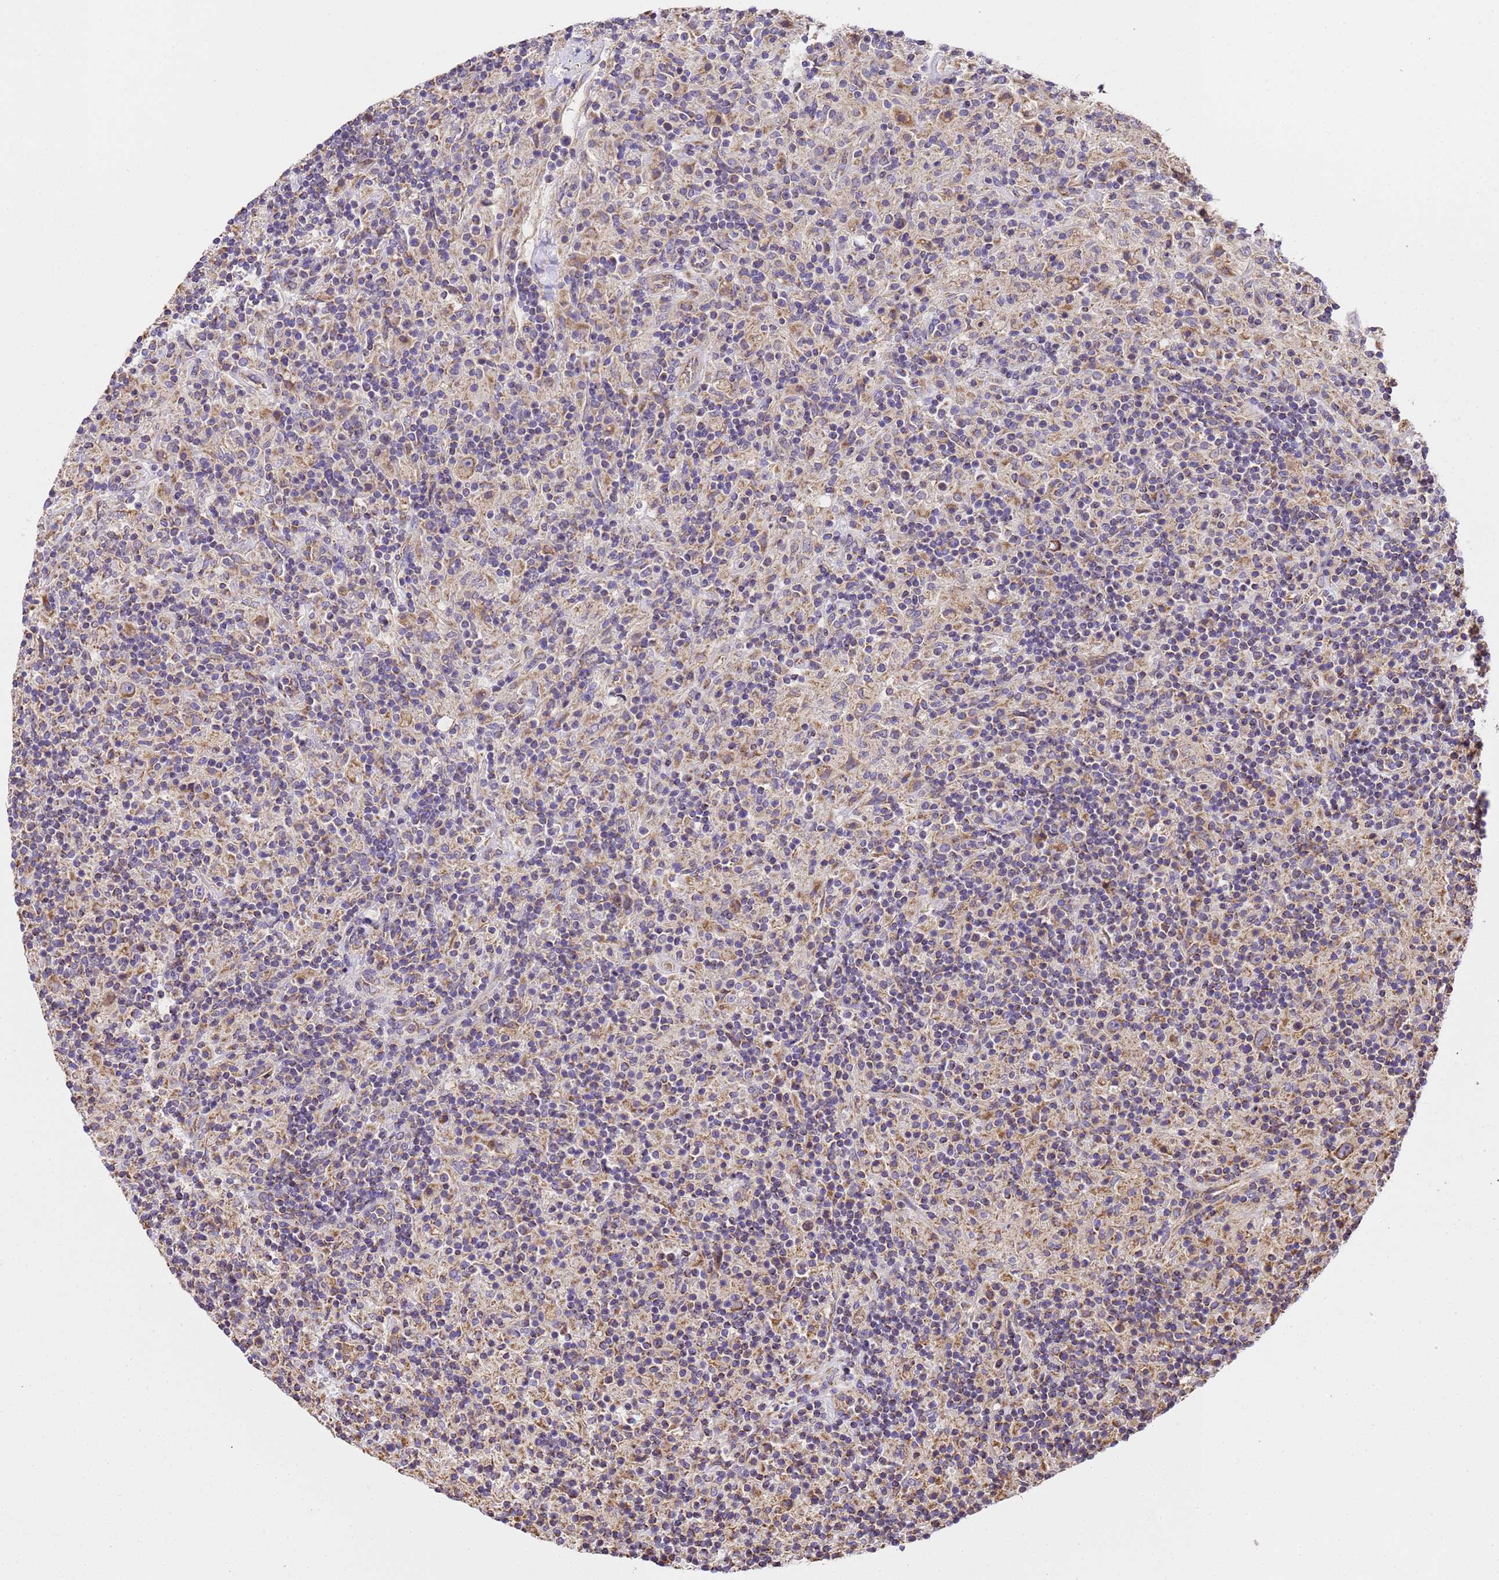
{"staining": {"intensity": "moderate", "quantity": ">75%", "location": "cytoplasmic/membranous"}, "tissue": "lymphoma", "cell_type": "Tumor cells", "image_type": "cancer", "snomed": [{"axis": "morphology", "description": "Hodgkin's disease, NOS"}, {"axis": "topography", "description": "Lymph node"}], "caption": "This is a micrograph of immunohistochemistry (IHC) staining of lymphoma, which shows moderate staining in the cytoplasmic/membranous of tumor cells.", "gene": "LRRIQ1", "patient": {"sex": "male", "age": 70}}